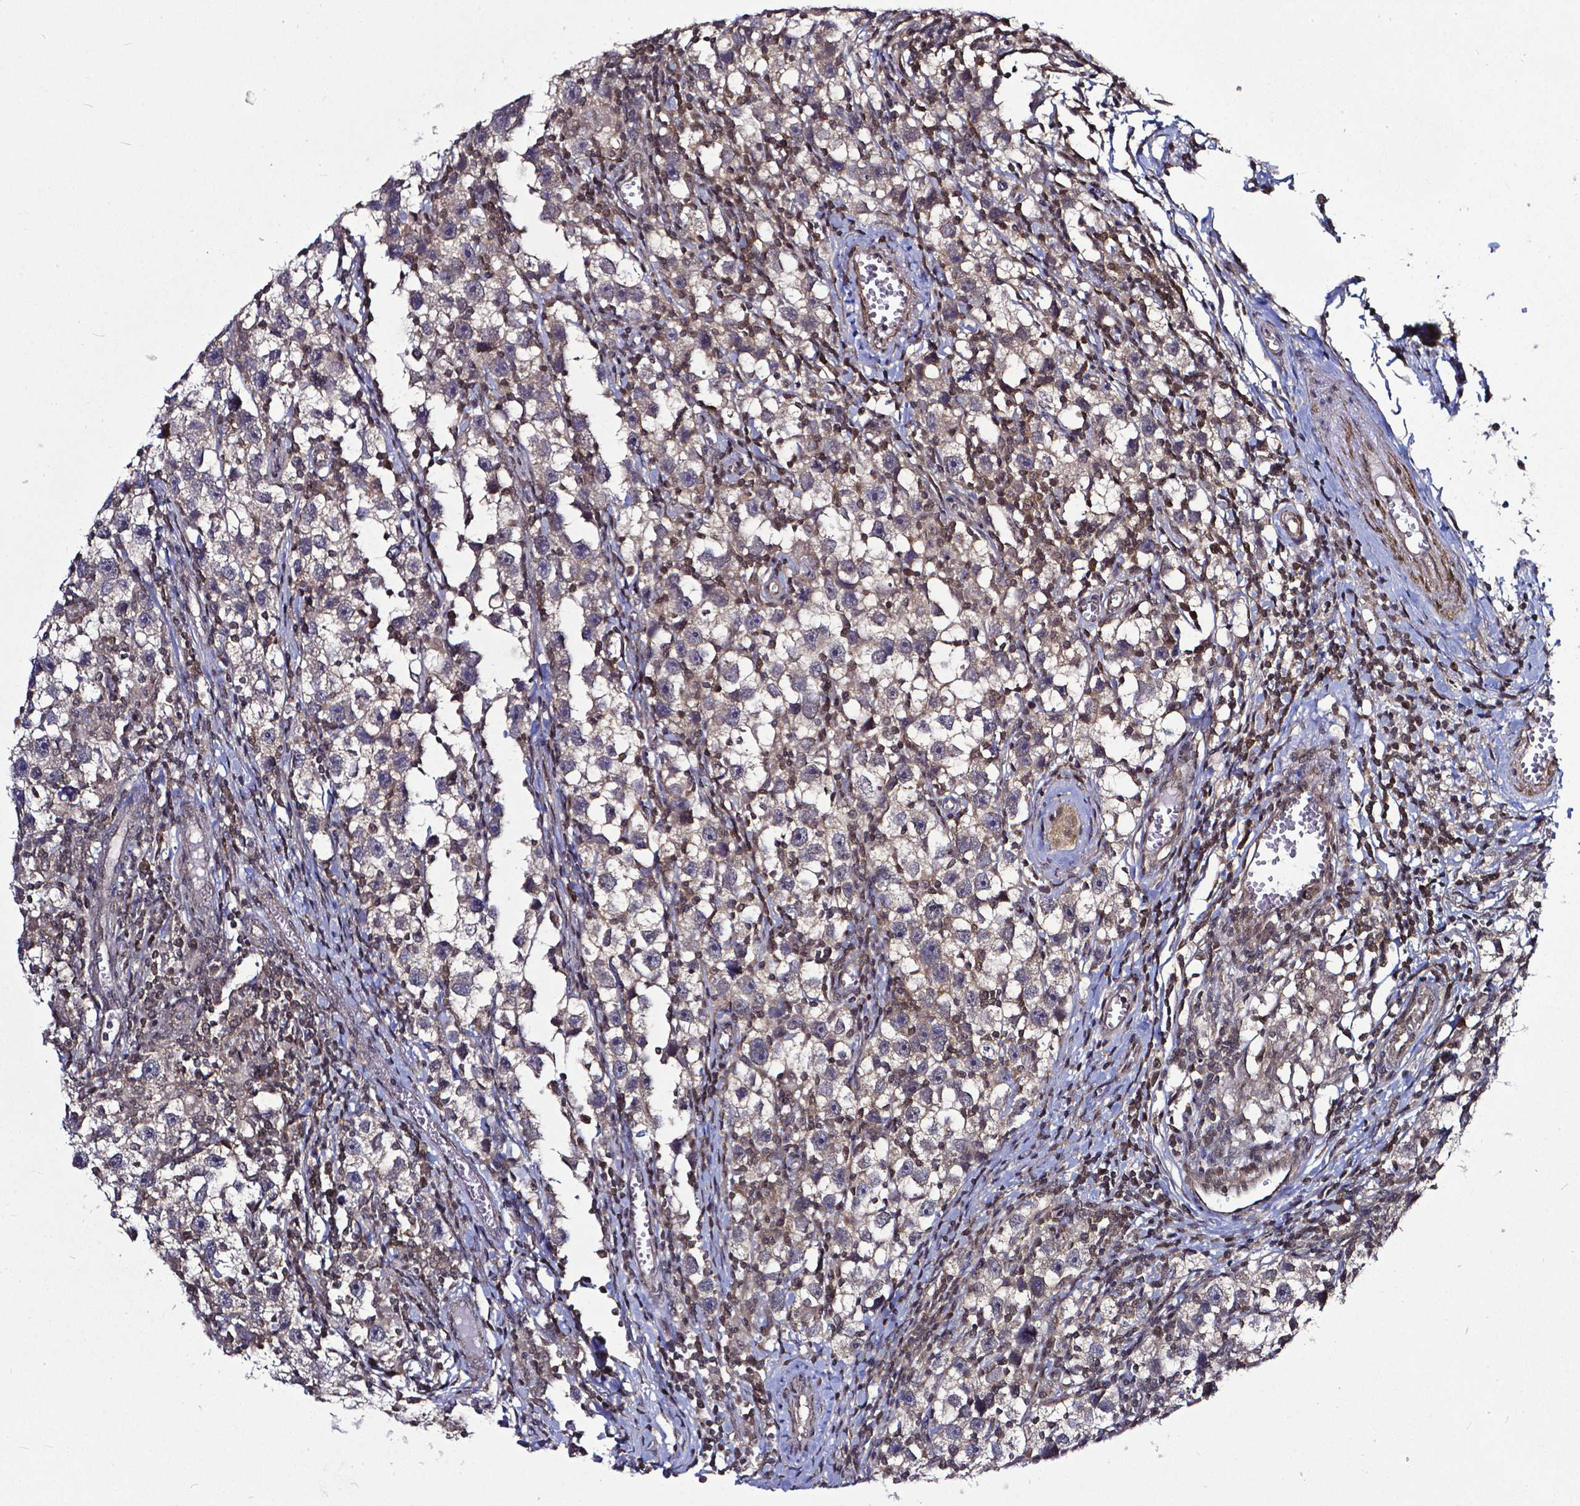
{"staining": {"intensity": "negative", "quantity": "none", "location": "none"}, "tissue": "testis cancer", "cell_type": "Tumor cells", "image_type": "cancer", "snomed": [{"axis": "morphology", "description": "Seminoma, NOS"}, {"axis": "topography", "description": "Testis"}], "caption": "Immunohistochemical staining of human testis seminoma shows no significant staining in tumor cells.", "gene": "OTUB1", "patient": {"sex": "male", "age": 30}}